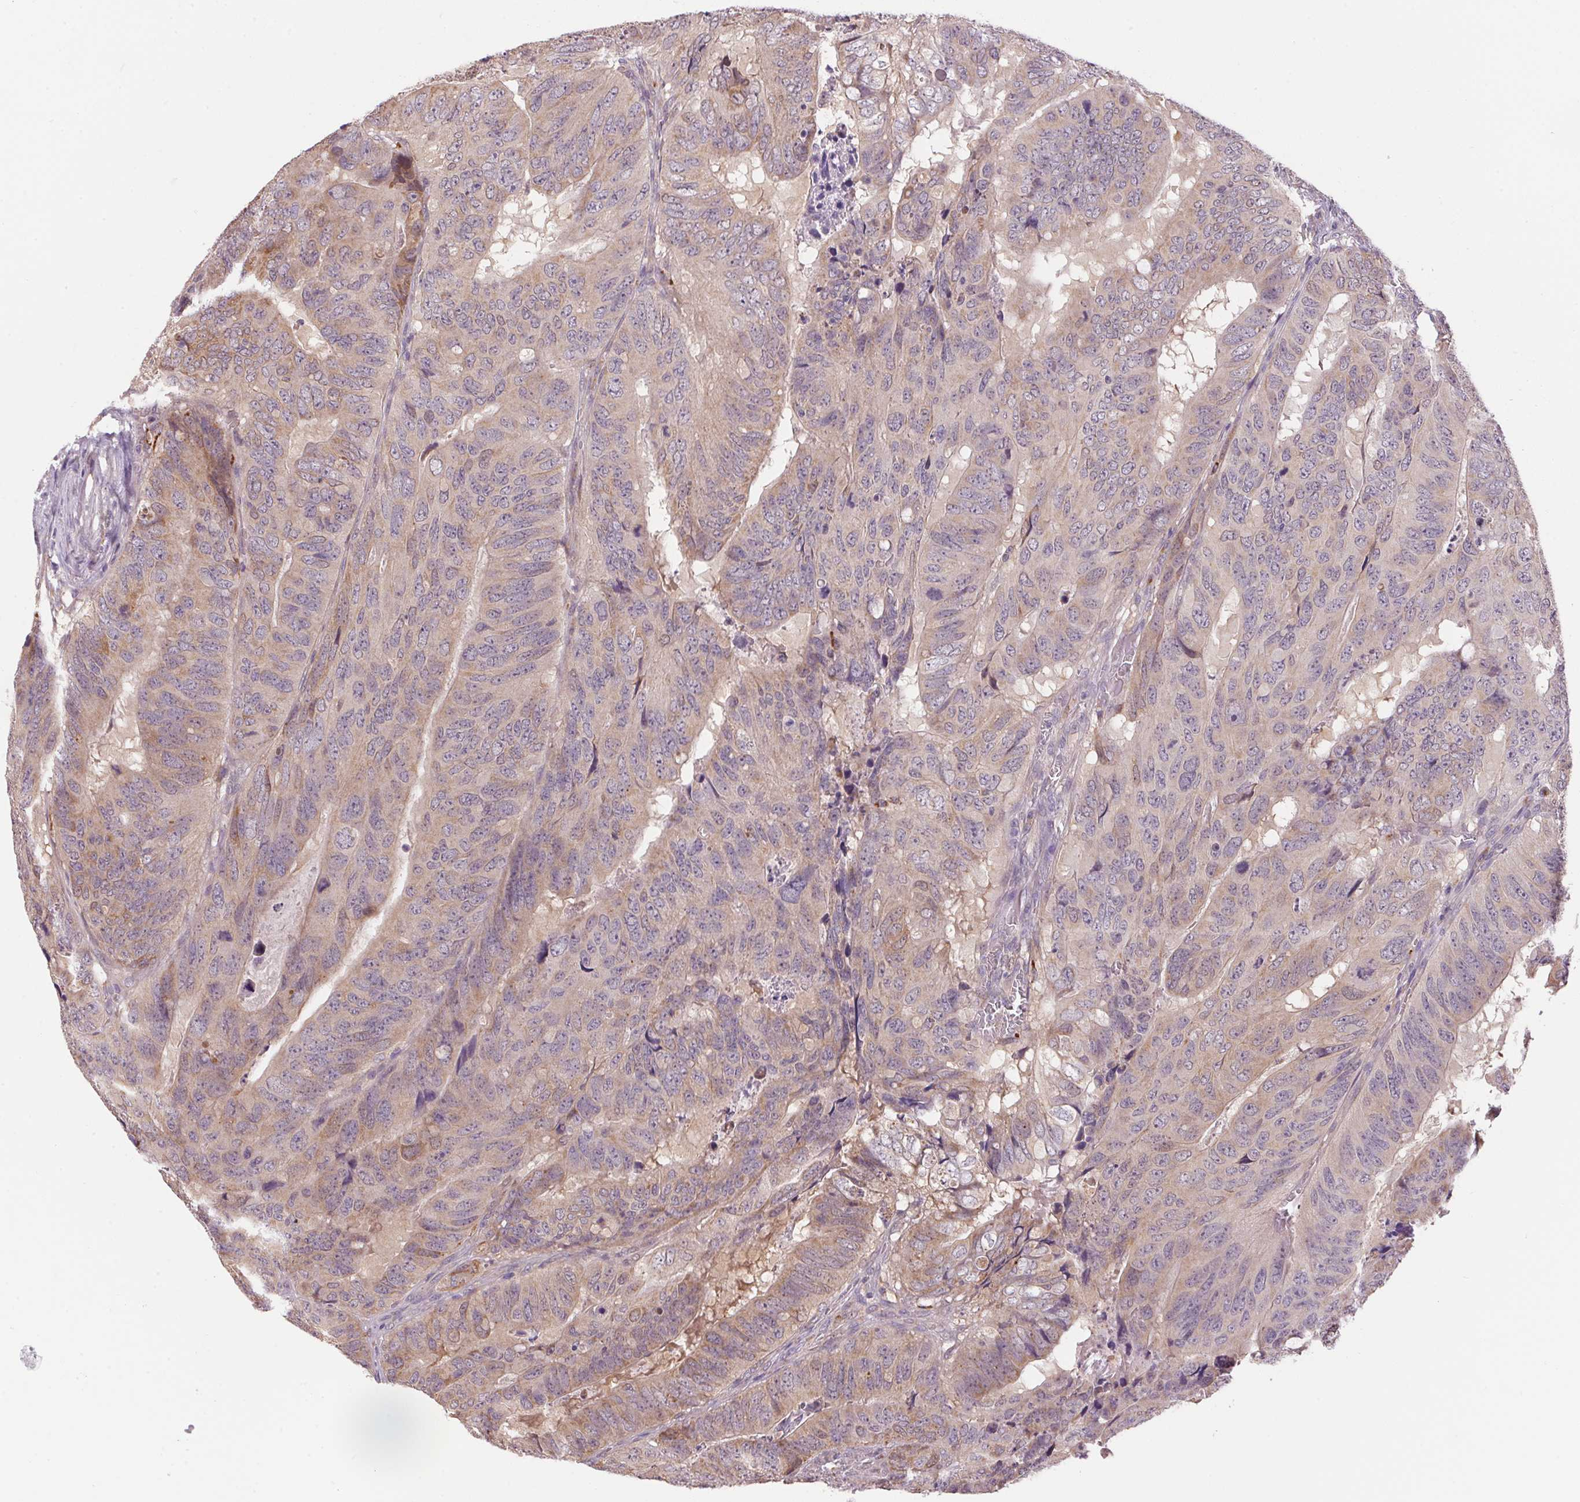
{"staining": {"intensity": "weak", "quantity": ">75%", "location": "cytoplasmic/membranous"}, "tissue": "colorectal cancer", "cell_type": "Tumor cells", "image_type": "cancer", "snomed": [{"axis": "morphology", "description": "Adenocarcinoma, NOS"}, {"axis": "topography", "description": "Colon"}], "caption": "Immunohistochemistry (IHC) (DAB) staining of colorectal cancer (adenocarcinoma) displays weak cytoplasmic/membranous protein expression in about >75% of tumor cells.", "gene": "ADH5", "patient": {"sex": "male", "age": 79}}